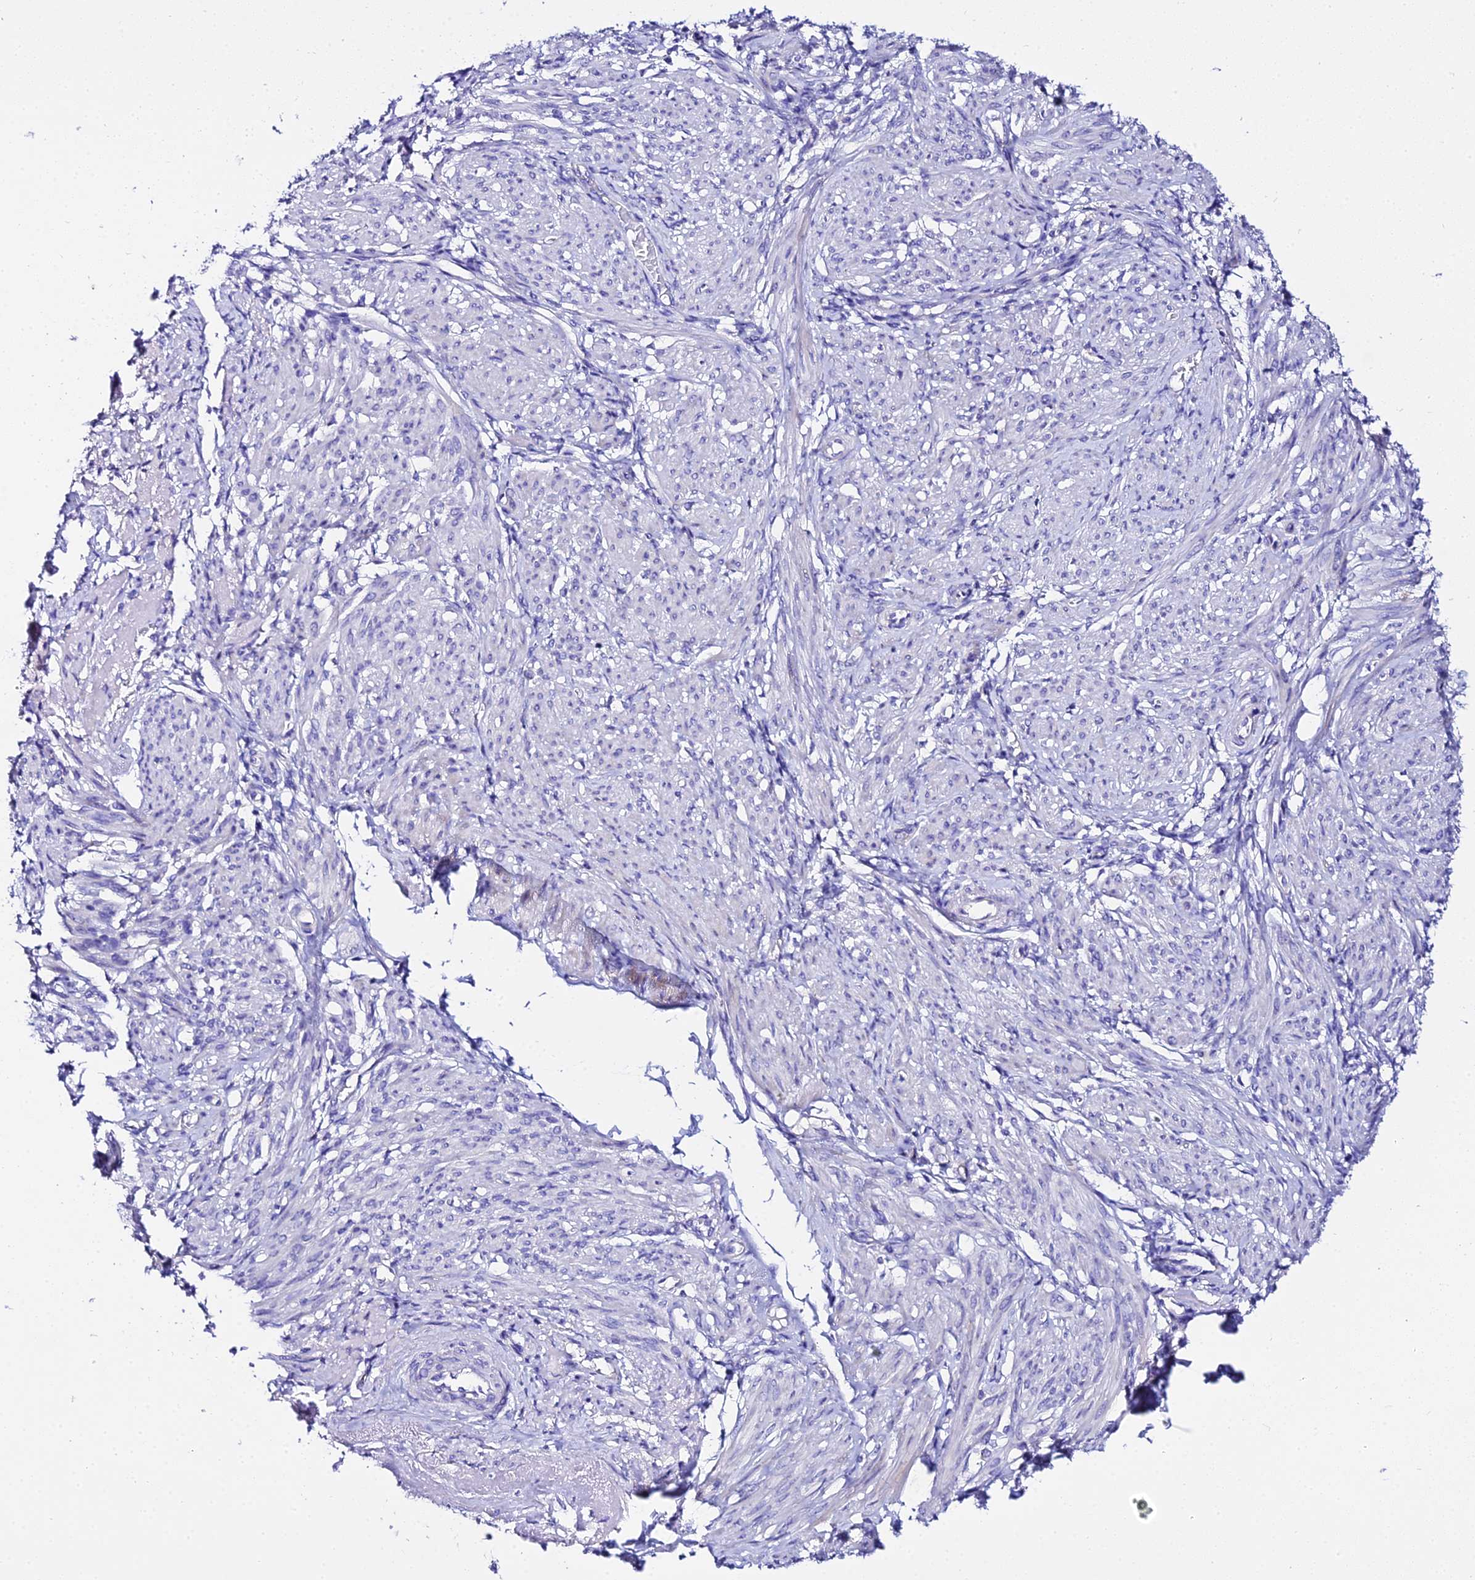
{"staining": {"intensity": "weak", "quantity": "<25%", "location": "cytoplasmic/membranous"}, "tissue": "smooth muscle", "cell_type": "Smooth muscle cells", "image_type": "normal", "snomed": [{"axis": "morphology", "description": "Normal tissue, NOS"}, {"axis": "topography", "description": "Smooth muscle"}], "caption": "DAB immunohistochemical staining of normal human smooth muscle reveals no significant staining in smooth muscle cells. Nuclei are stained in blue.", "gene": "TMEM117", "patient": {"sex": "female", "age": 39}}